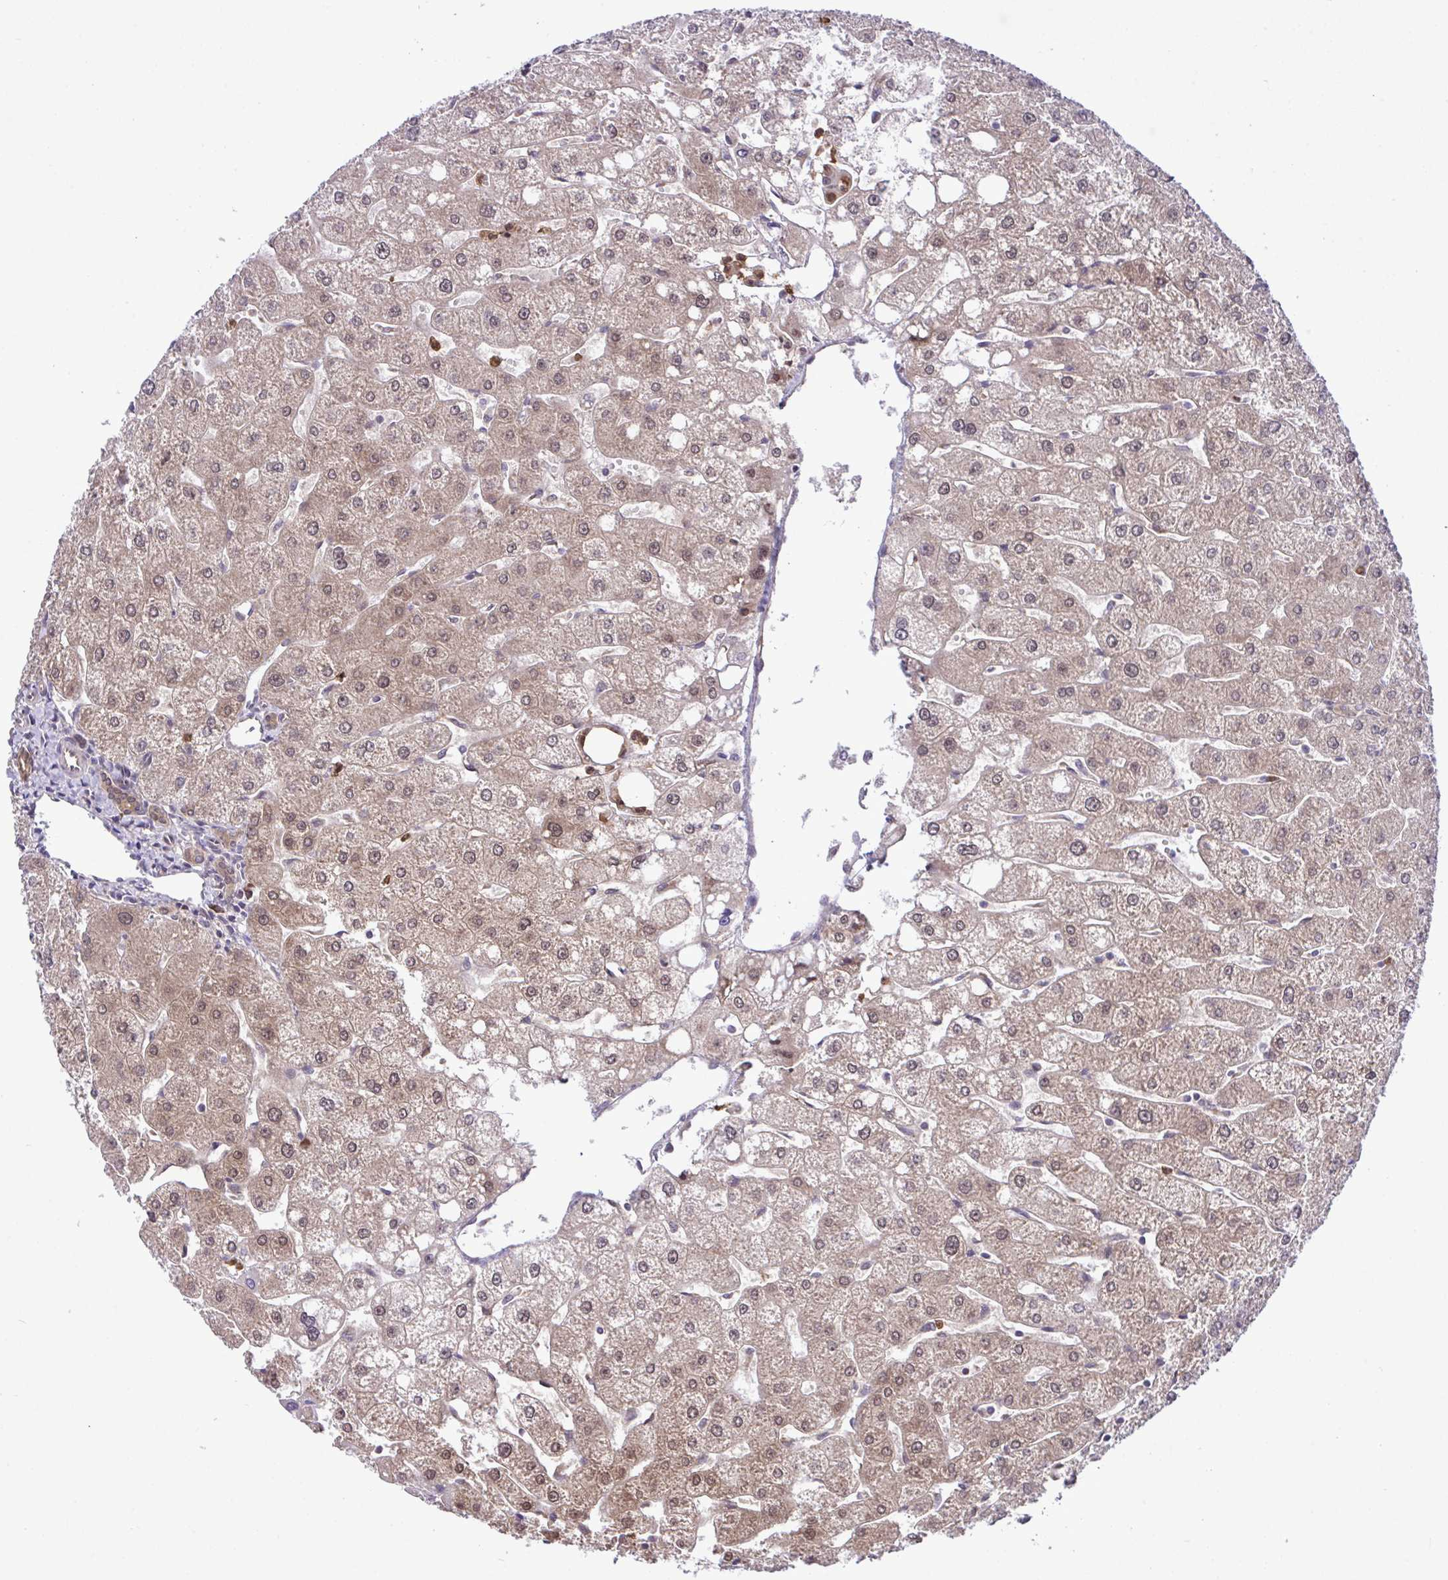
{"staining": {"intensity": "moderate", "quantity": ">75%", "location": "cytoplasmic/membranous,nuclear"}, "tissue": "liver", "cell_type": "Cholangiocytes", "image_type": "normal", "snomed": [{"axis": "morphology", "description": "Normal tissue, NOS"}, {"axis": "topography", "description": "Liver"}], "caption": "Immunohistochemistry (DAB) staining of normal liver displays moderate cytoplasmic/membranous,nuclear protein positivity in about >75% of cholangiocytes.", "gene": "CMPK1", "patient": {"sex": "male", "age": 67}}